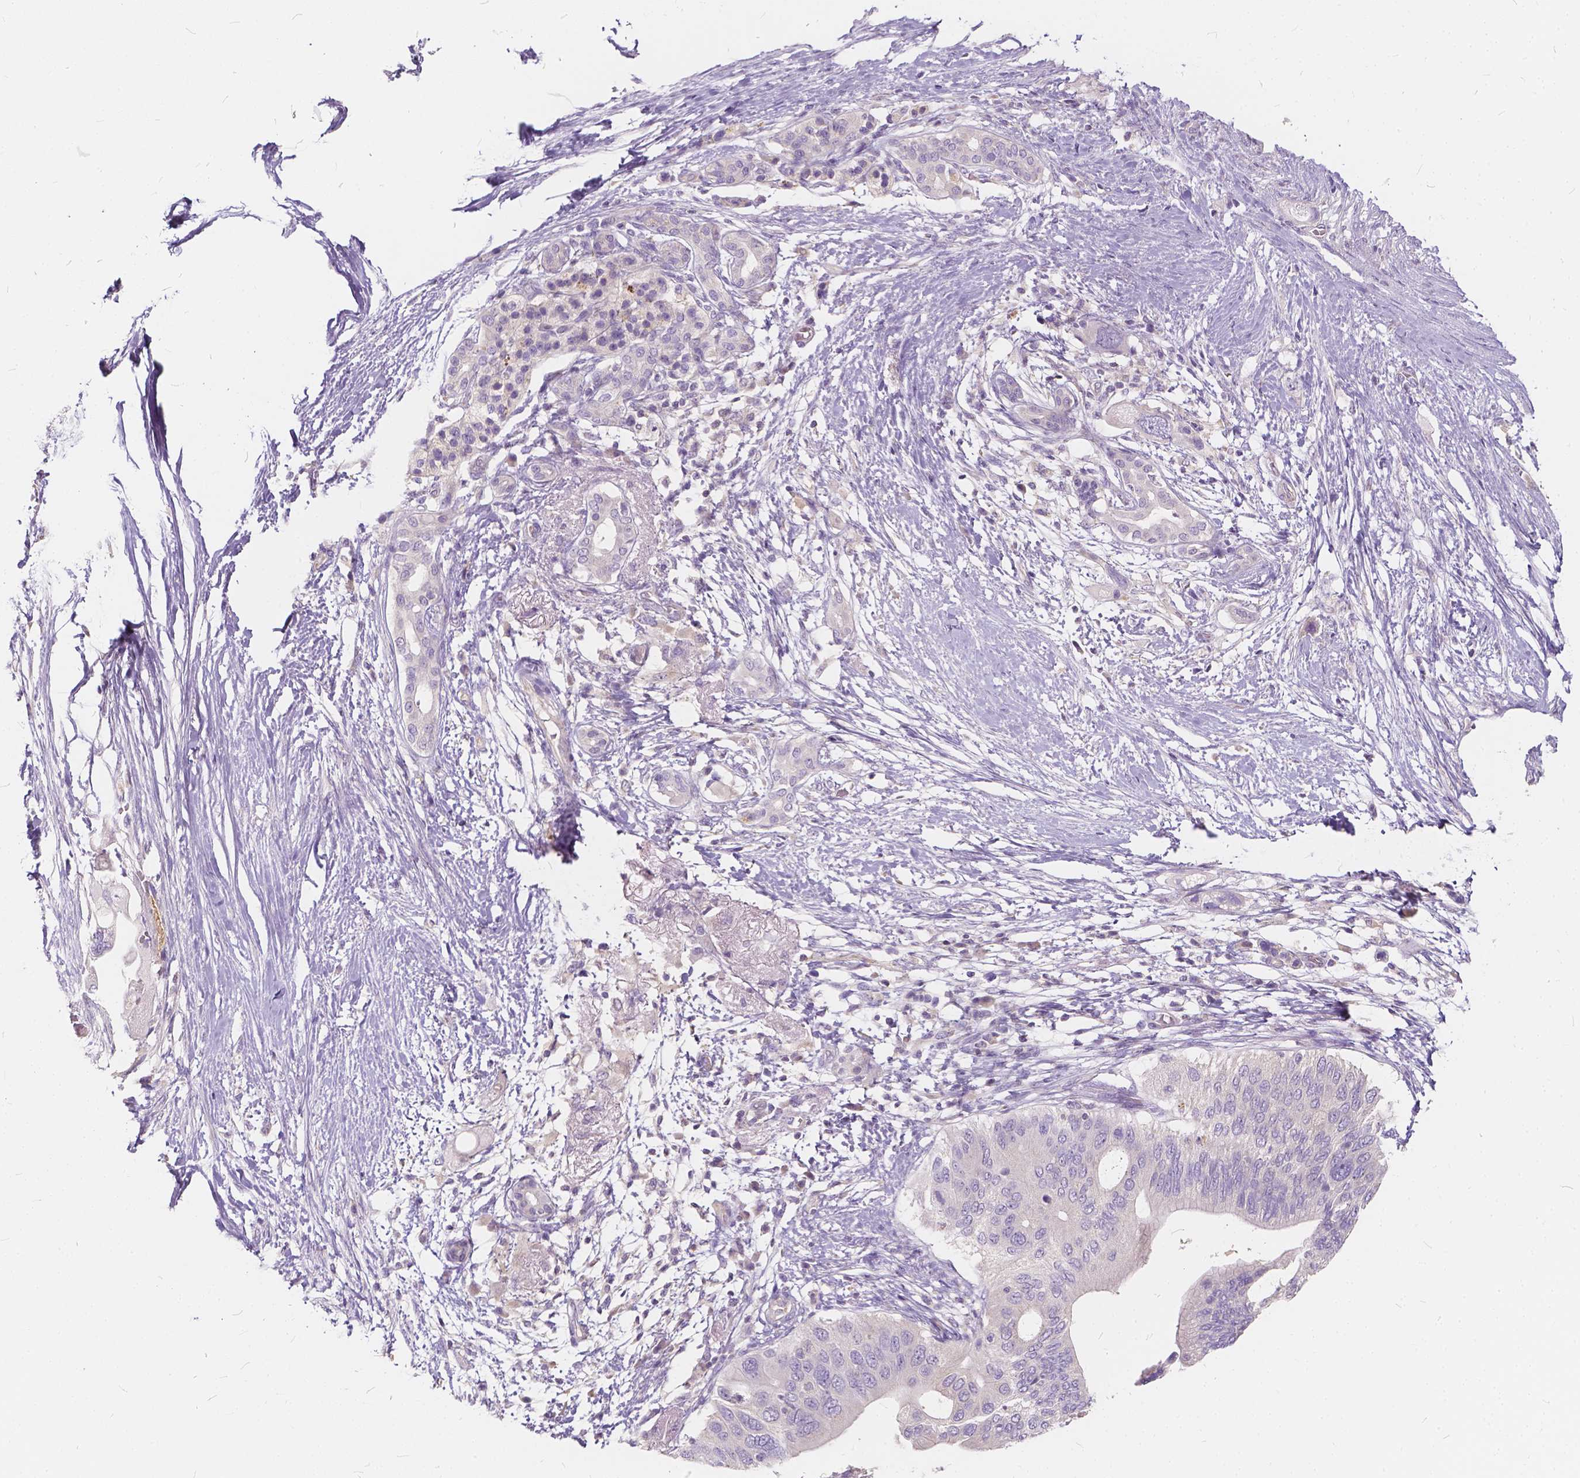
{"staining": {"intensity": "negative", "quantity": "none", "location": "none"}, "tissue": "pancreatic cancer", "cell_type": "Tumor cells", "image_type": "cancer", "snomed": [{"axis": "morphology", "description": "Adenocarcinoma, NOS"}, {"axis": "topography", "description": "Pancreas"}], "caption": "This histopathology image is of pancreatic adenocarcinoma stained with immunohistochemistry to label a protein in brown with the nuclei are counter-stained blue. There is no positivity in tumor cells. The staining is performed using DAB brown chromogen with nuclei counter-stained in using hematoxylin.", "gene": "KIAA0513", "patient": {"sex": "female", "age": 72}}